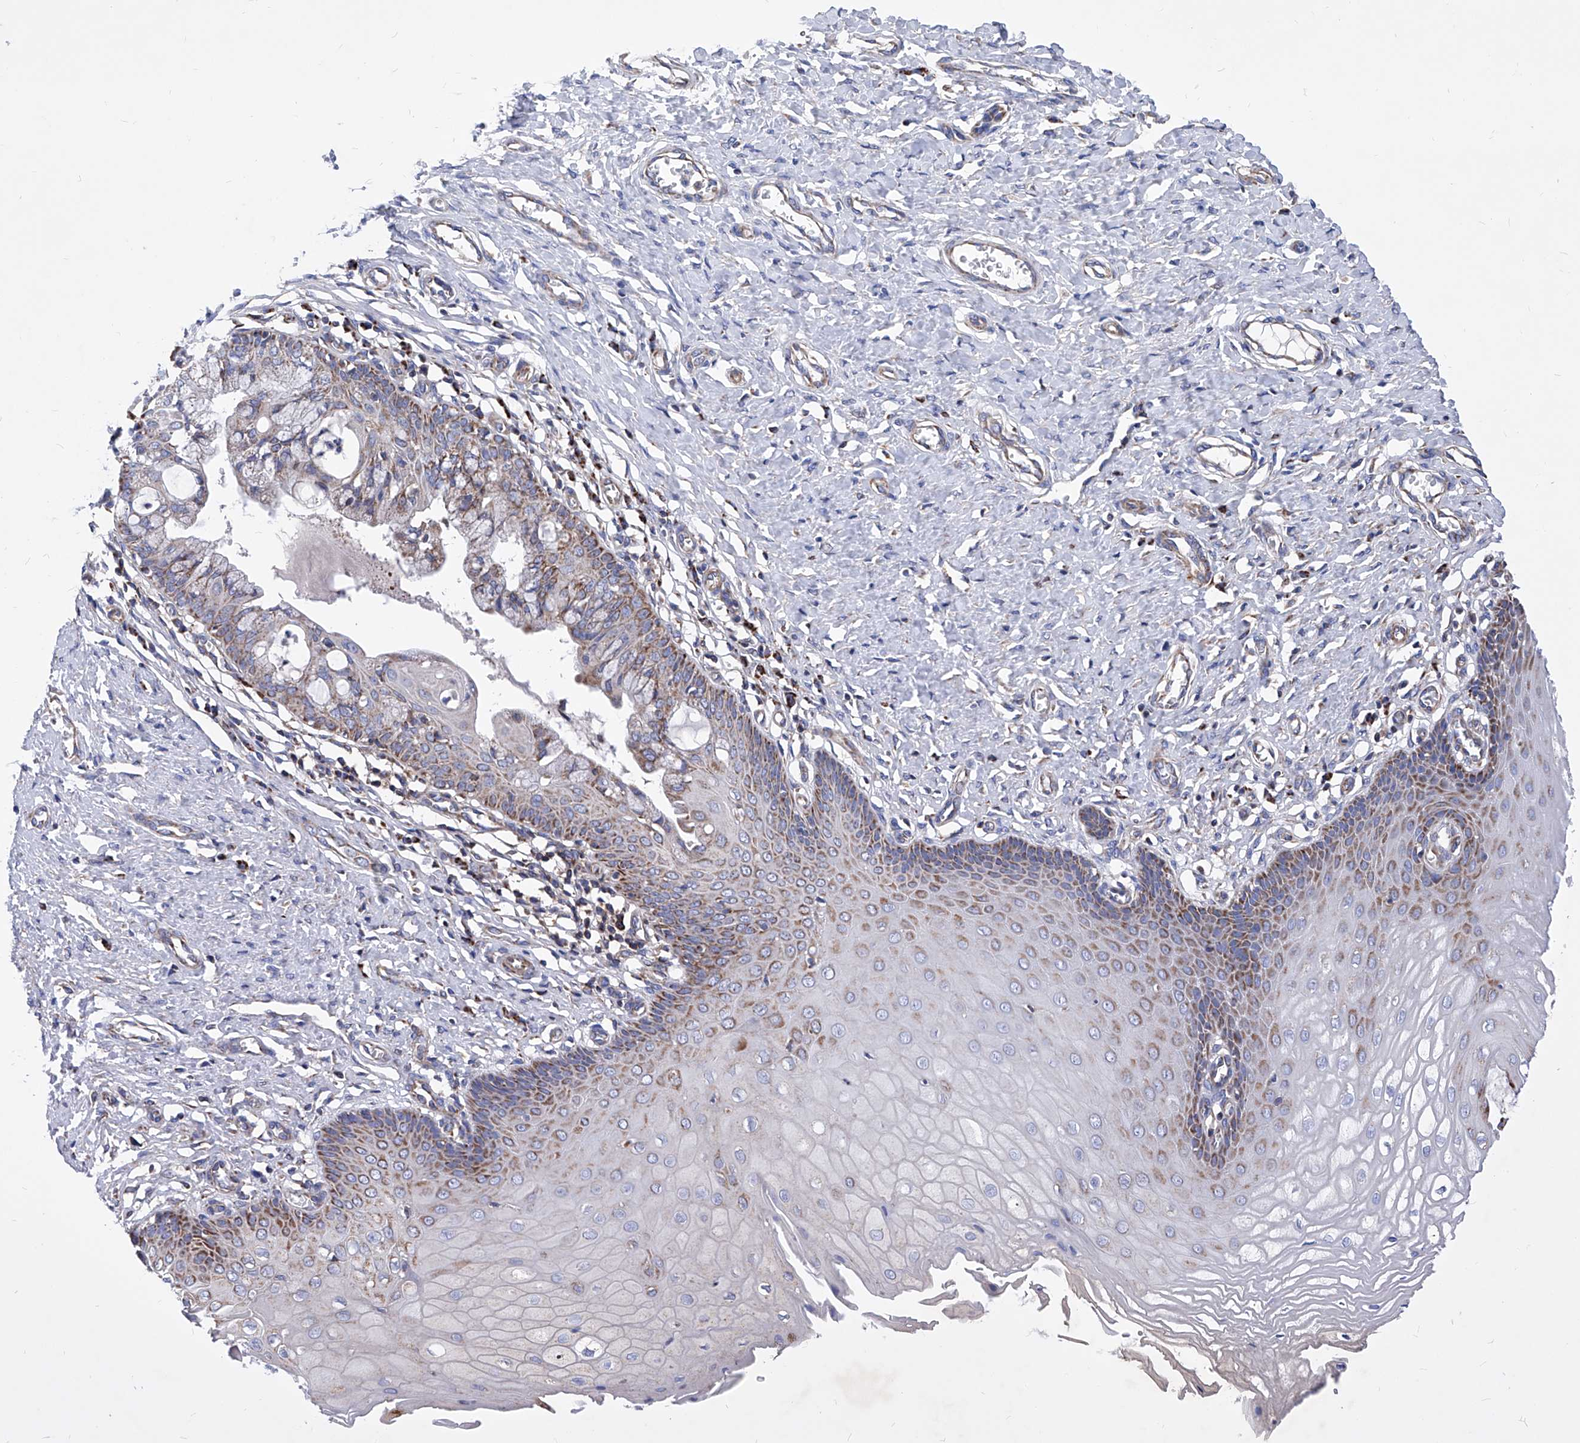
{"staining": {"intensity": "weak", "quantity": "25%-75%", "location": "cytoplasmic/membranous"}, "tissue": "cervix", "cell_type": "Glandular cells", "image_type": "normal", "snomed": [{"axis": "morphology", "description": "Normal tissue, NOS"}, {"axis": "topography", "description": "Cervix"}], "caption": "Normal cervix was stained to show a protein in brown. There is low levels of weak cytoplasmic/membranous expression in about 25%-75% of glandular cells. The staining was performed using DAB (3,3'-diaminobenzidine), with brown indicating positive protein expression. Nuclei are stained blue with hematoxylin.", "gene": "HRNR", "patient": {"sex": "female", "age": 55}}